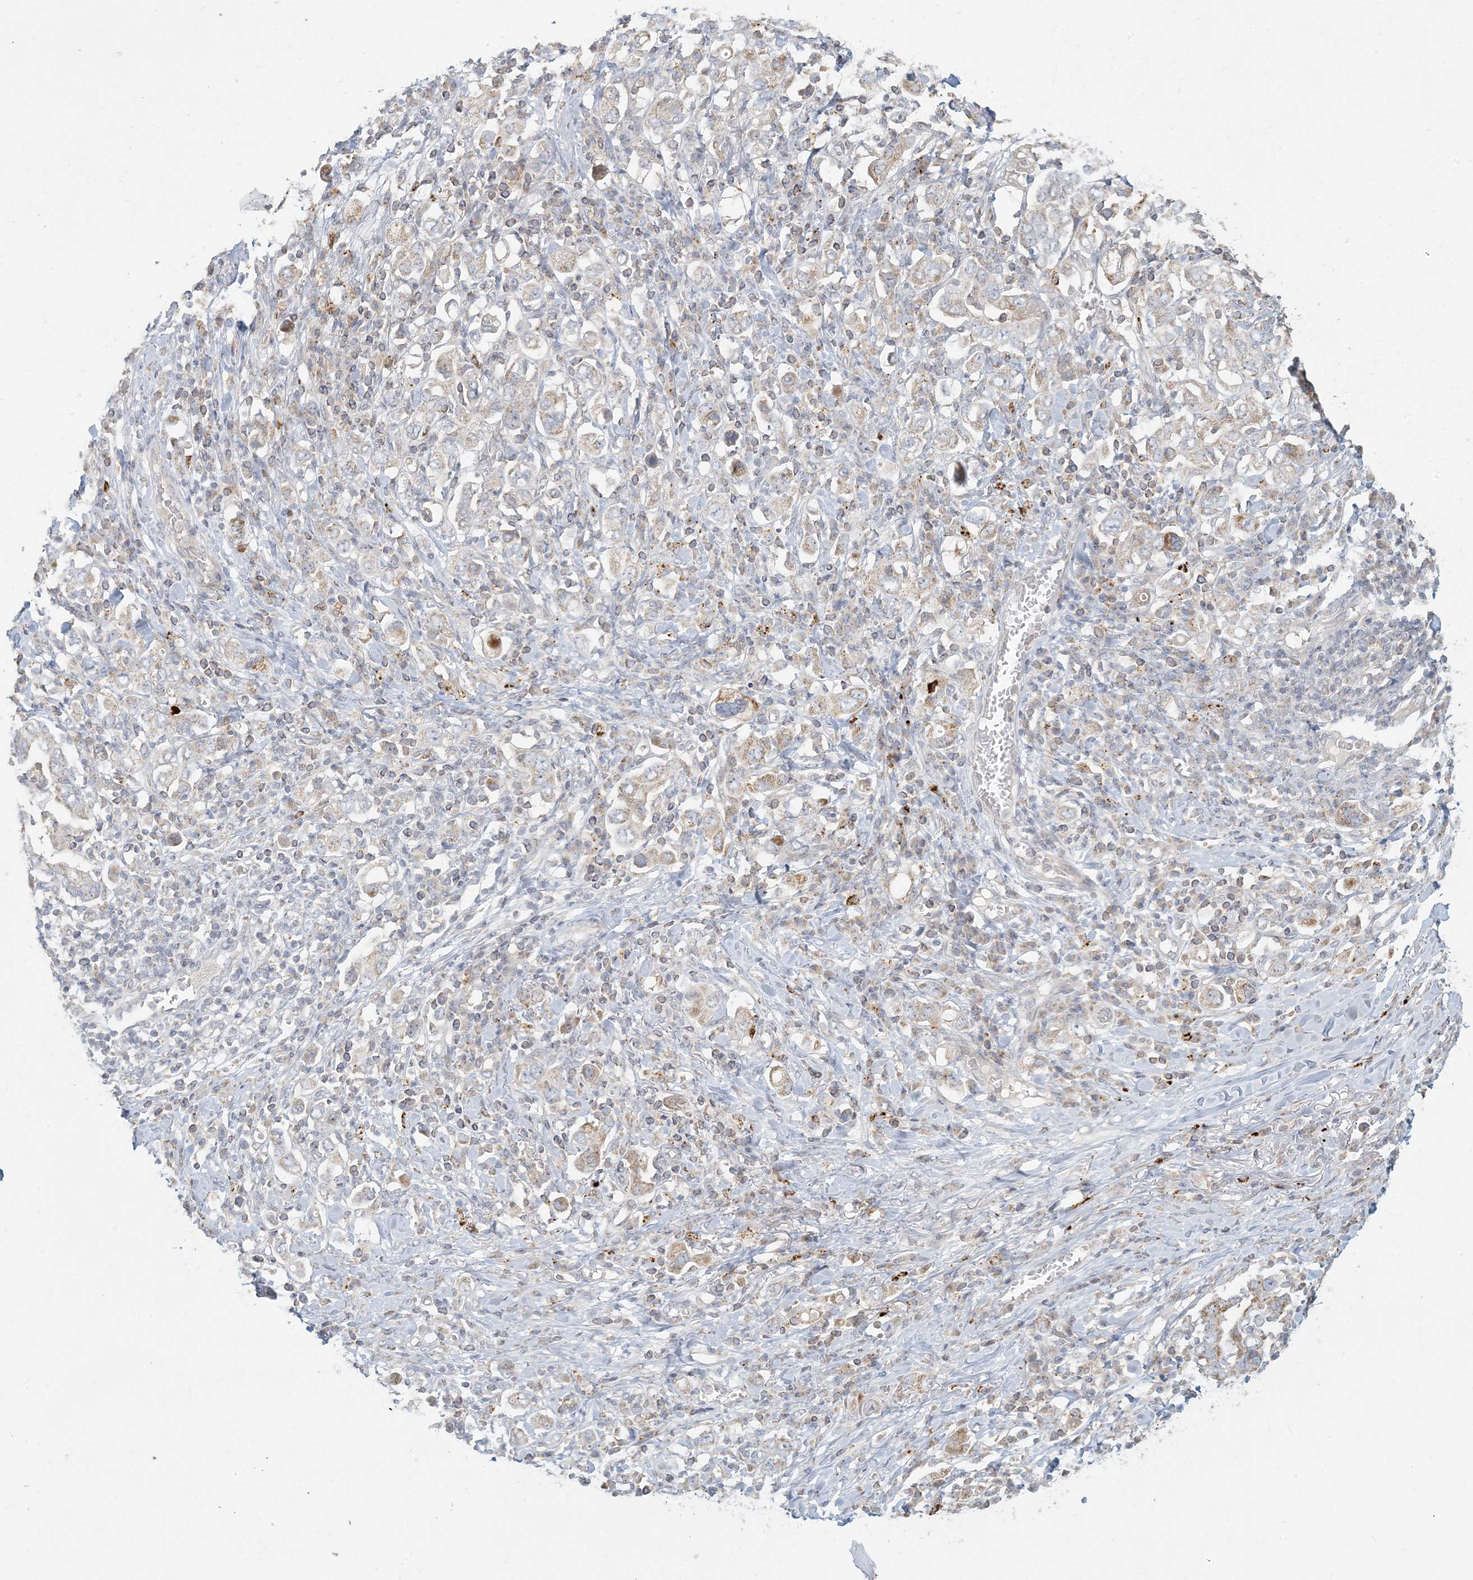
{"staining": {"intensity": "weak", "quantity": "25%-75%", "location": "cytoplasmic/membranous"}, "tissue": "stomach cancer", "cell_type": "Tumor cells", "image_type": "cancer", "snomed": [{"axis": "morphology", "description": "Adenocarcinoma, NOS"}, {"axis": "topography", "description": "Stomach, upper"}], "caption": "An immunohistochemistry micrograph of neoplastic tissue is shown. Protein staining in brown shows weak cytoplasmic/membranous positivity in stomach cancer (adenocarcinoma) within tumor cells. Using DAB (3,3'-diaminobenzidine) (brown) and hematoxylin (blue) stains, captured at high magnification using brightfield microscopy.", "gene": "MCAT", "patient": {"sex": "male", "age": 62}}